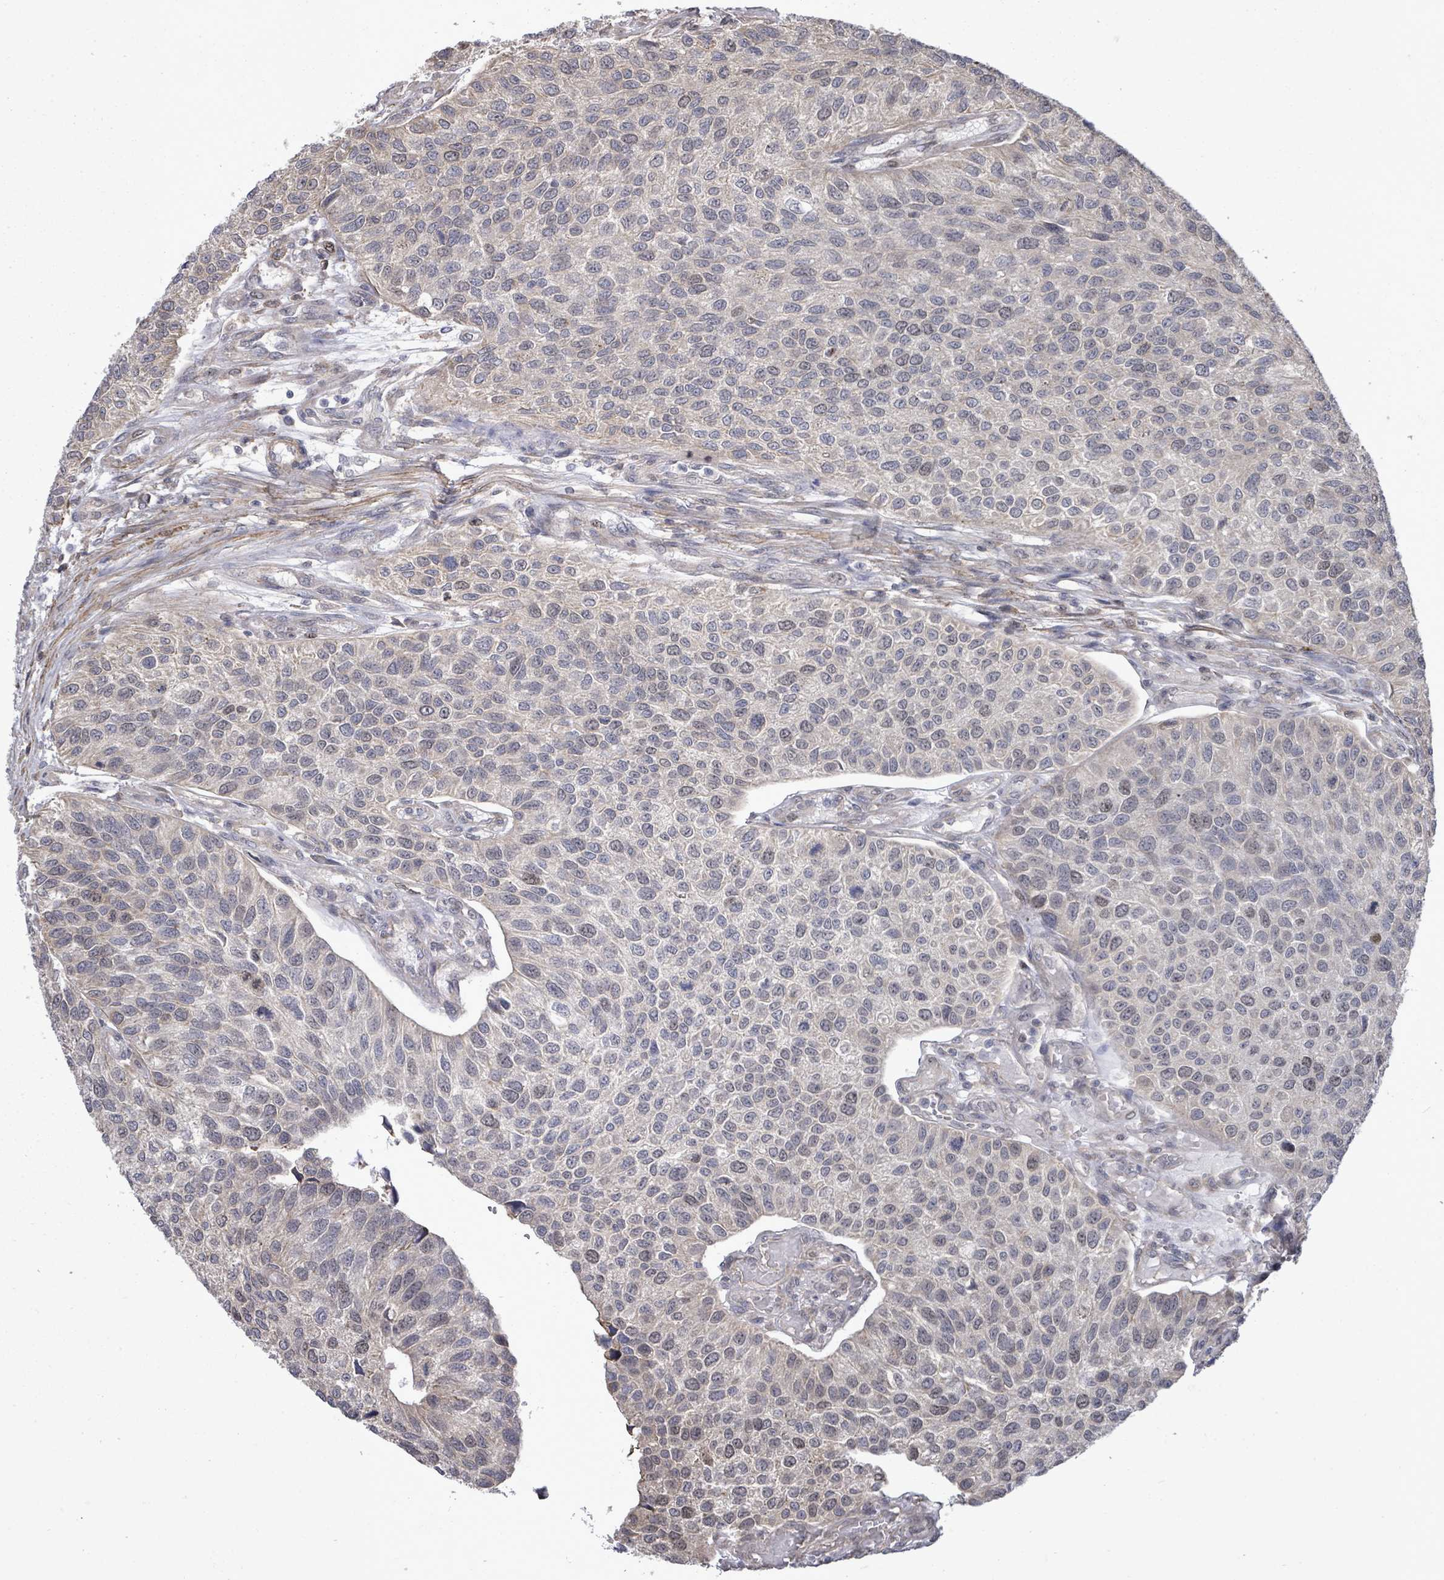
{"staining": {"intensity": "negative", "quantity": "none", "location": "none"}, "tissue": "urothelial cancer", "cell_type": "Tumor cells", "image_type": "cancer", "snomed": [{"axis": "morphology", "description": "Urothelial carcinoma, NOS"}, {"axis": "topography", "description": "Urinary bladder"}], "caption": "An image of human transitional cell carcinoma is negative for staining in tumor cells.", "gene": "PAPSS1", "patient": {"sex": "male", "age": 55}}